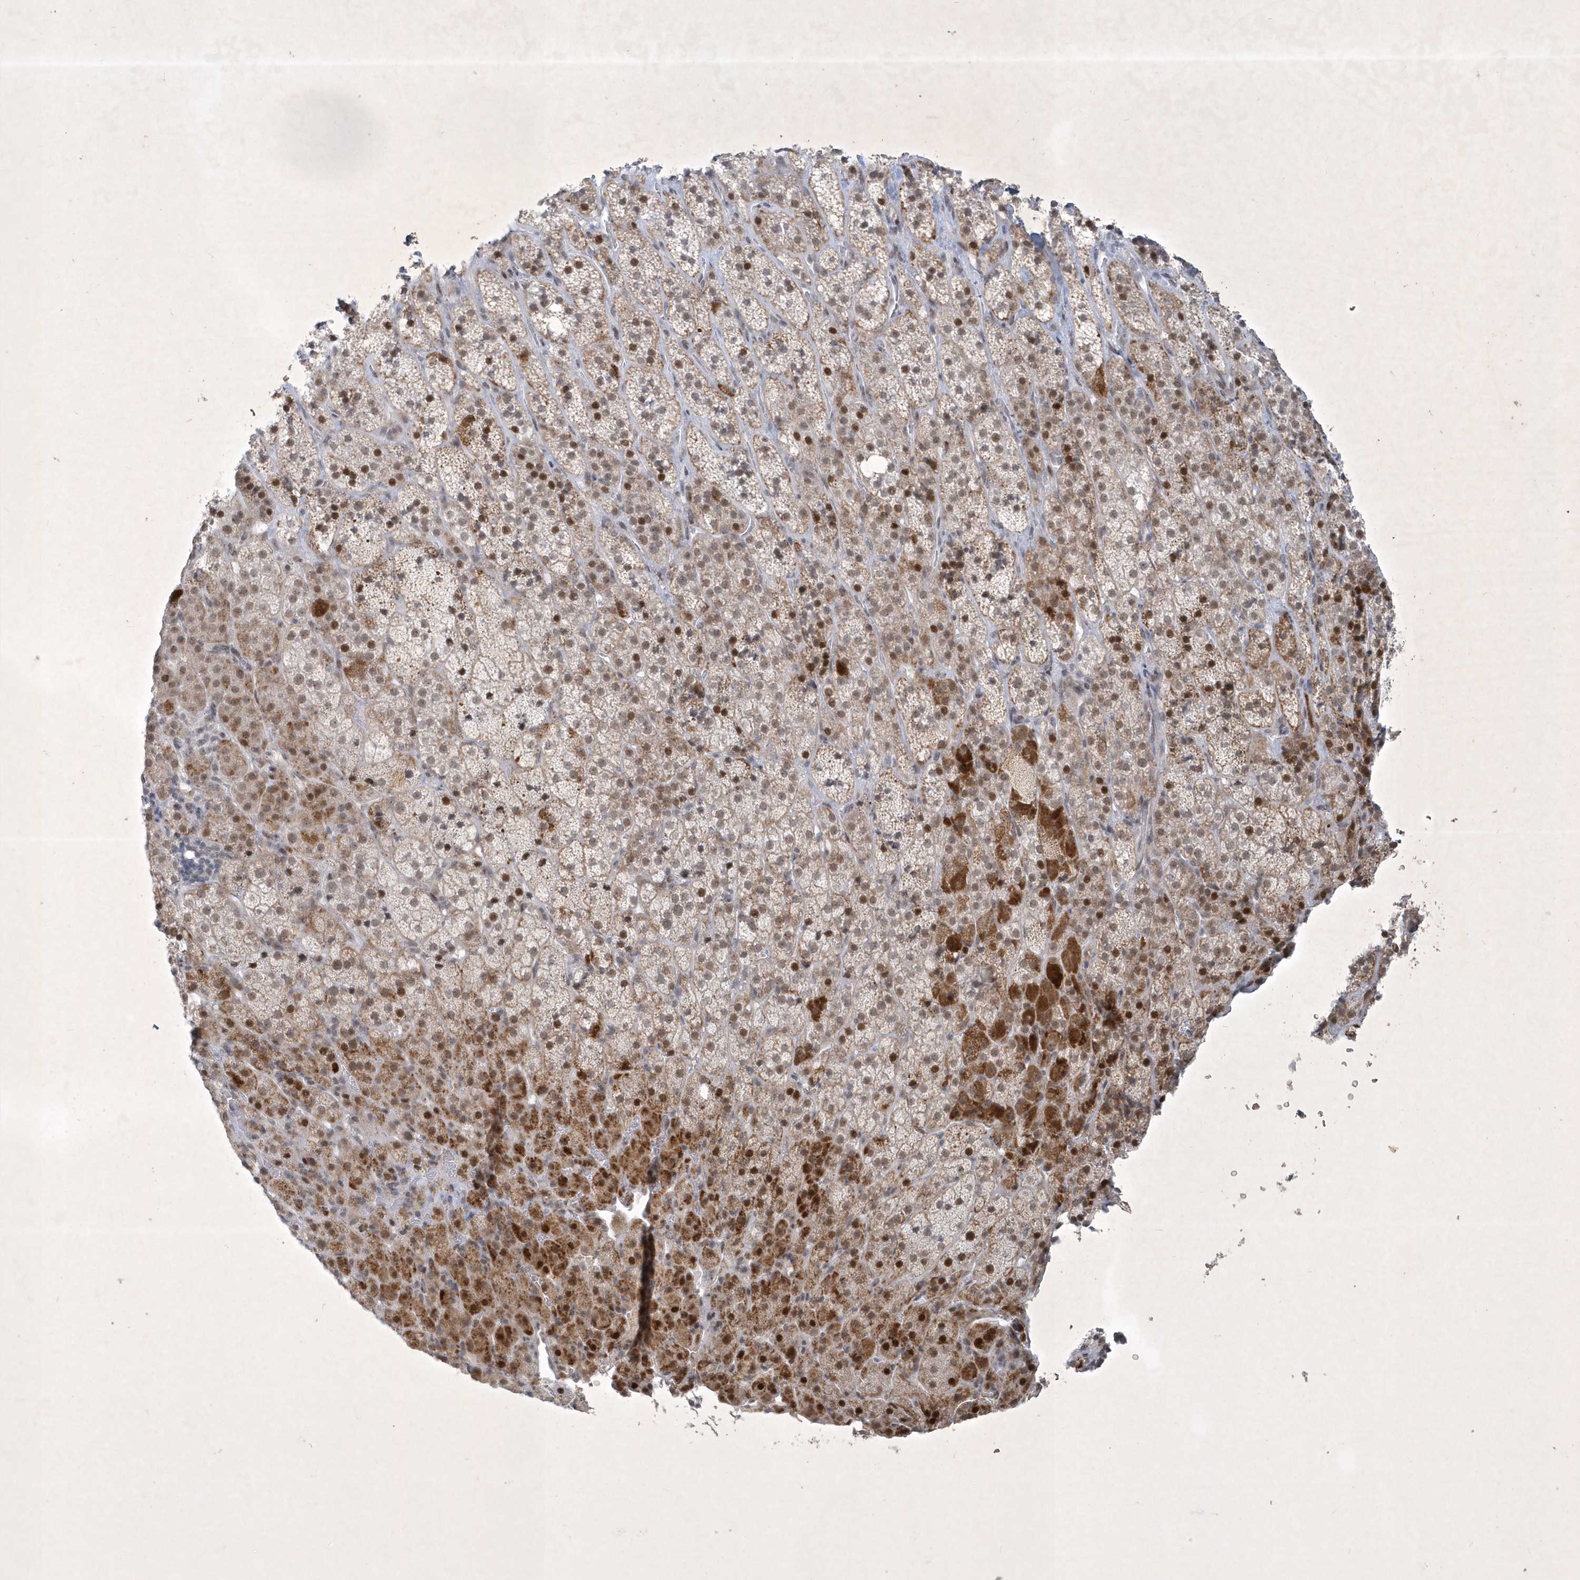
{"staining": {"intensity": "moderate", "quantity": "25%-75%", "location": "cytoplasmic/membranous,nuclear"}, "tissue": "adrenal gland", "cell_type": "Glandular cells", "image_type": "normal", "snomed": [{"axis": "morphology", "description": "Normal tissue, NOS"}, {"axis": "topography", "description": "Adrenal gland"}], "caption": "Moderate cytoplasmic/membranous,nuclear positivity for a protein is identified in approximately 25%-75% of glandular cells of unremarkable adrenal gland using IHC.", "gene": "ZBTB9", "patient": {"sex": "female", "age": 57}}